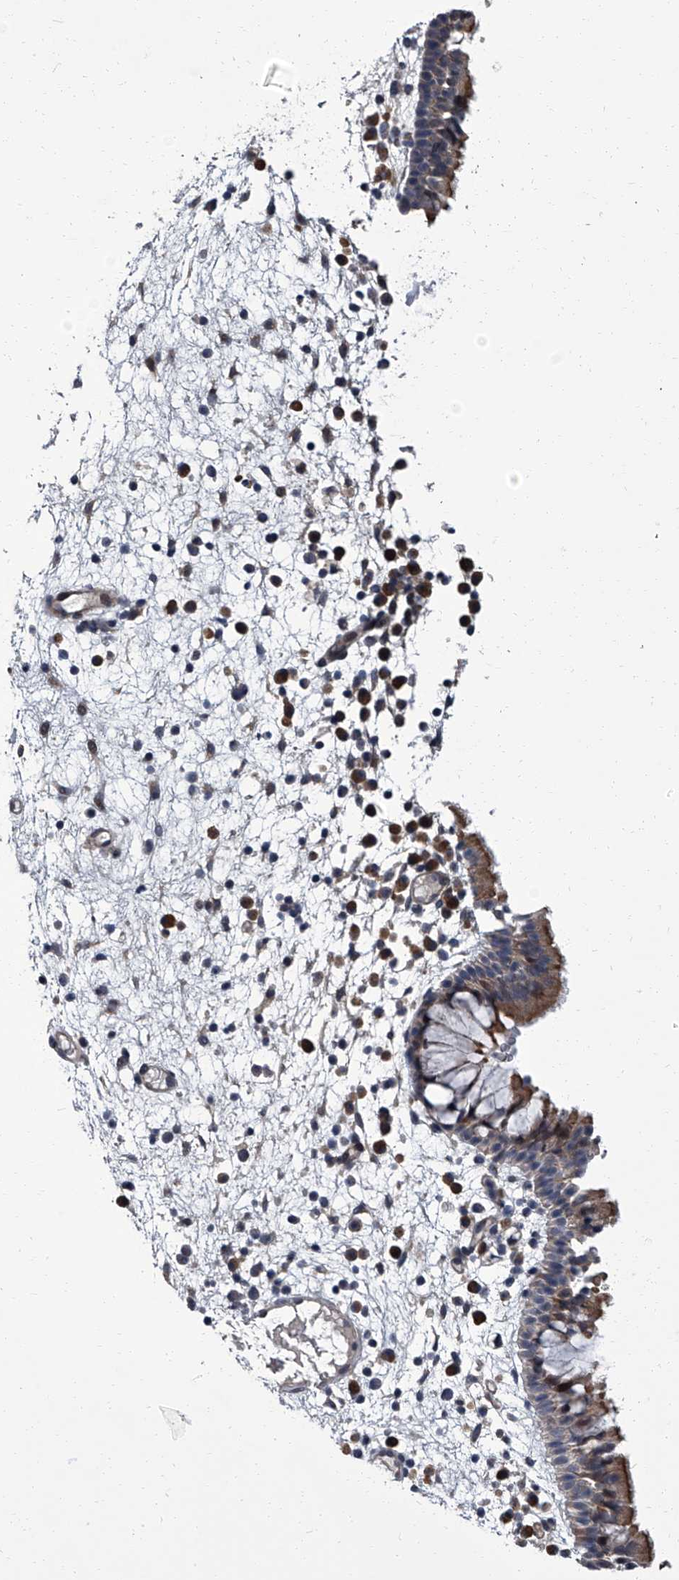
{"staining": {"intensity": "moderate", "quantity": "25%-75%", "location": "cytoplasmic/membranous"}, "tissue": "nasopharynx", "cell_type": "Respiratory epithelial cells", "image_type": "normal", "snomed": [{"axis": "morphology", "description": "Normal tissue, NOS"}, {"axis": "morphology", "description": "Inflammation, NOS"}, {"axis": "morphology", "description": "Malignant melanoma, Metastatic site"}, {"axis": "topography", "description": "Nasopharynx"}], "caption": "The immunohistochemical stain labels moderate cytoplasmic/membranous staining in respiratory epithelial cells of normal nasopharynx.", "gene": "ZNF274", "patient": {"sex": "male", "age": 70}}